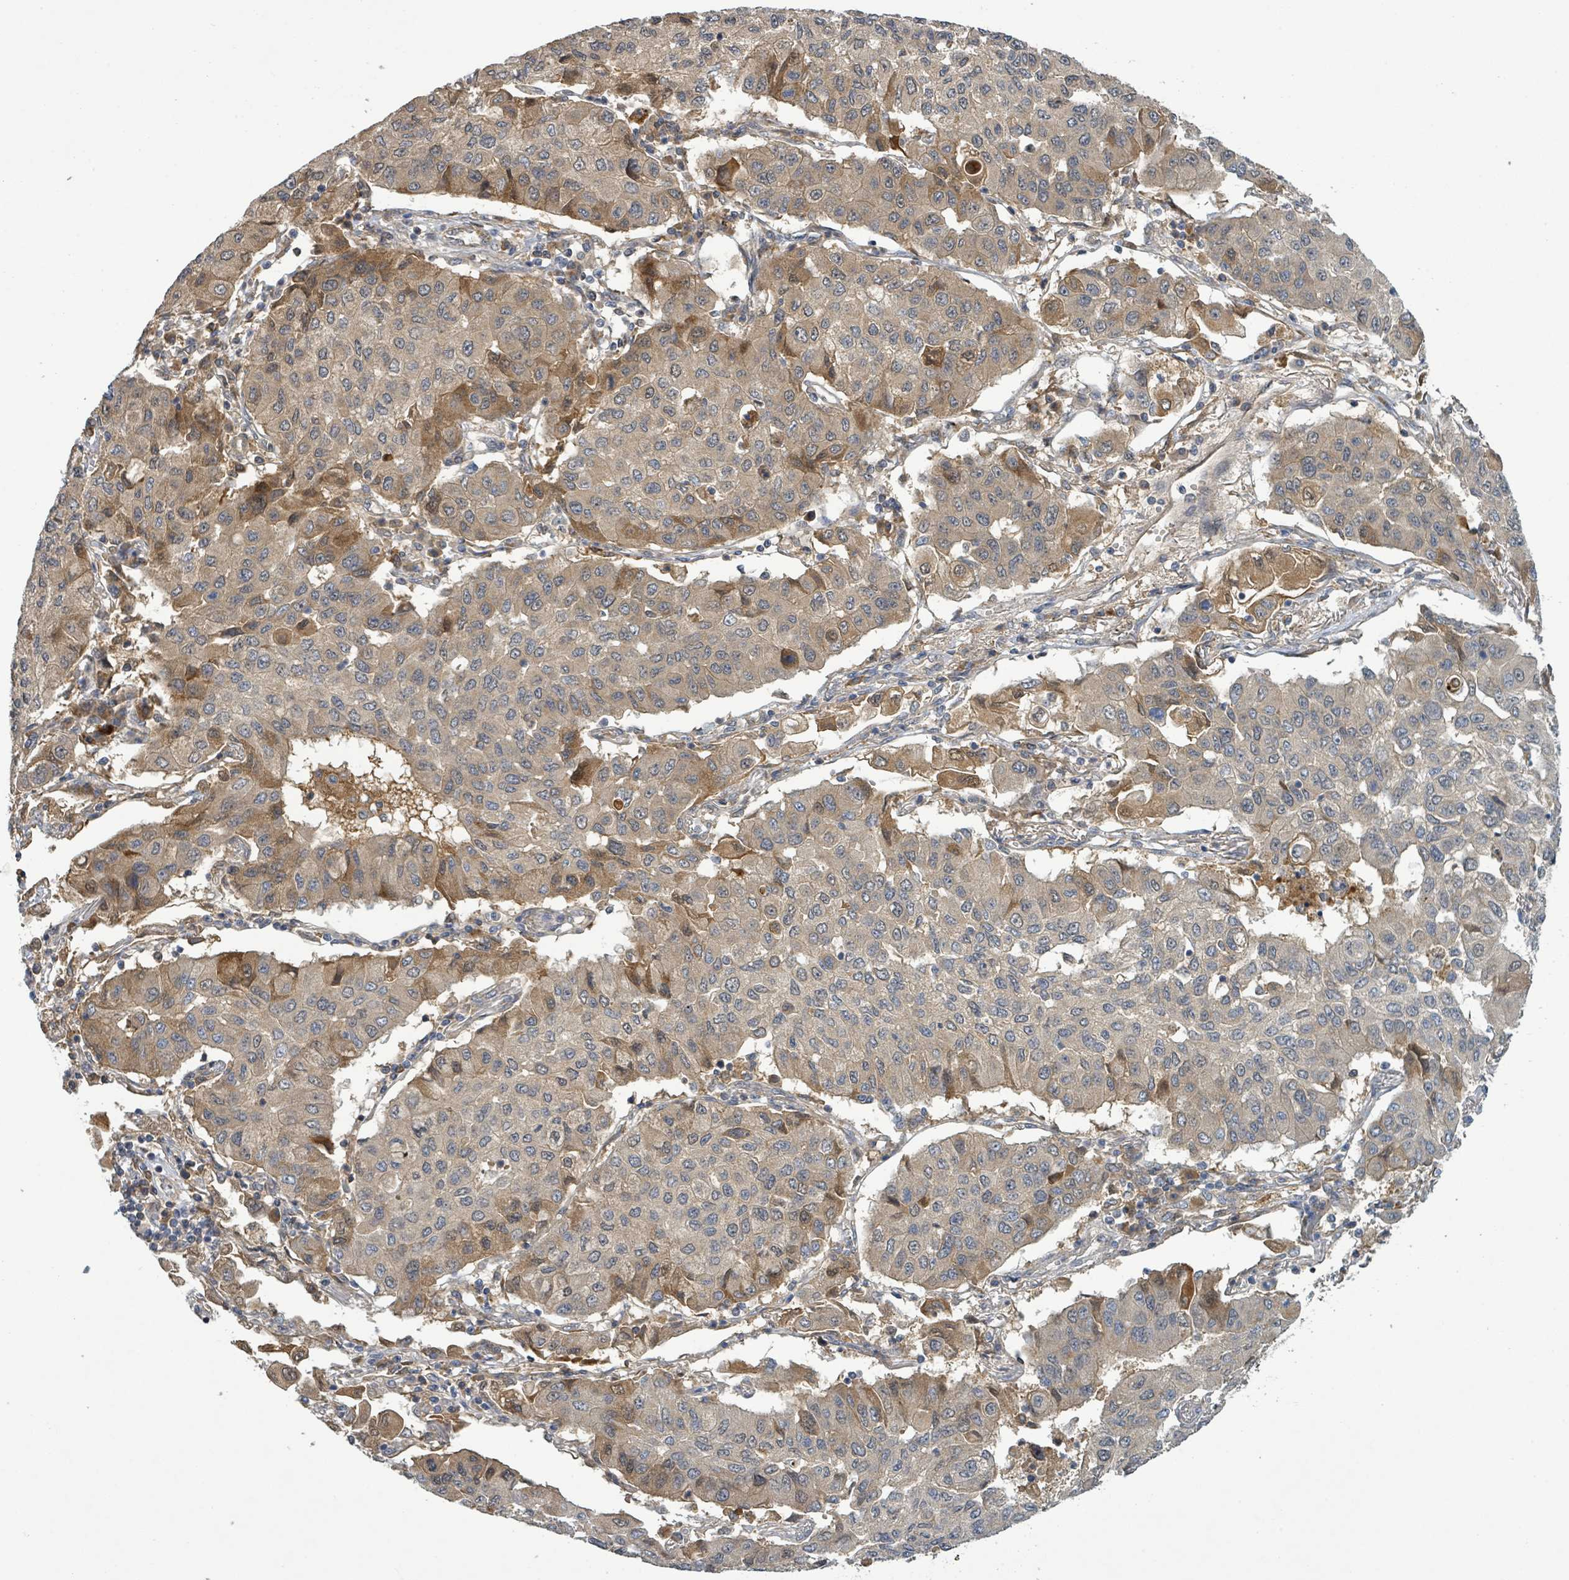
{"staining": {"intensity": "moderate", "quantity": "<25%", "location": "cytoplasmic/membranous"}, "tissue": "lung cancer", "cell_type": "Tumor cells", "image_type": "cancer", "snomed": [{"axis": "morphology", "description": "Squamous cell carcinoma, NOS"}, {"axis": "topography", "description": "Lung"}], "caption": "Human squamous cell carcinoma (lung) stained with a protein marker displays moderate staining in tumor cells.", "gene": "STARD4", "patient": {"sex": "male", "age": 74}}